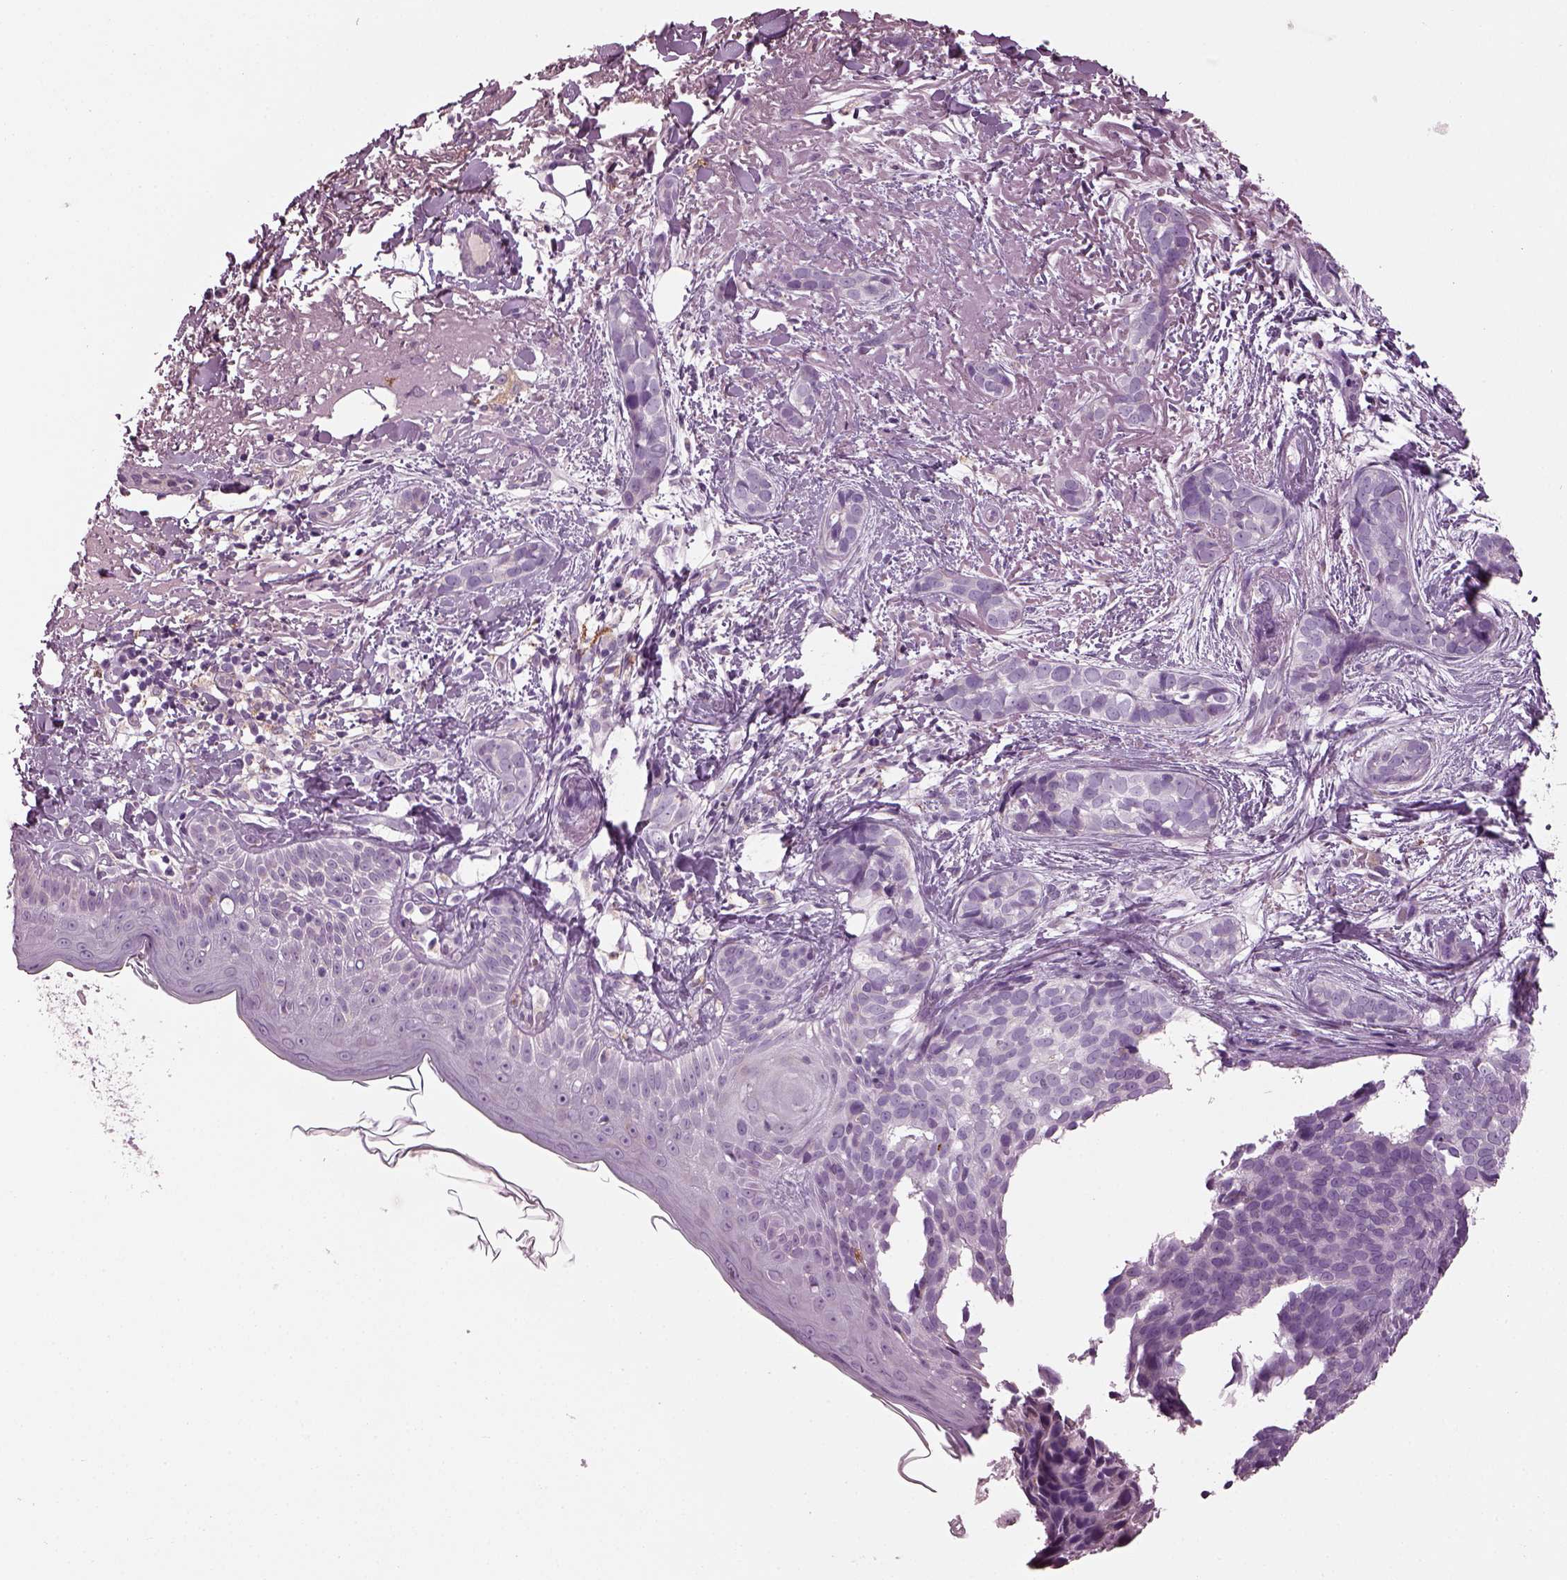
{"staining": {"intensity": "negative", "quantity": "none", "location": "none"}, "tissue": "skin cancer", "cell_type": "Tumor cells", "image_type": "cancer", "snomed": [{"axis": "morphology", "description": "Basal cell carcinoma"}, {"axis": "topography", "description": "Skin"}], "caption": "Immunohistochemistry (IHC) histopathology image of neoplastic tissue: skin cancer stained with DAB demonstrates no significant protein expression in tumor cells.", "gene": "TMEM231", "patient": {"sex": "male", "age": 87}}